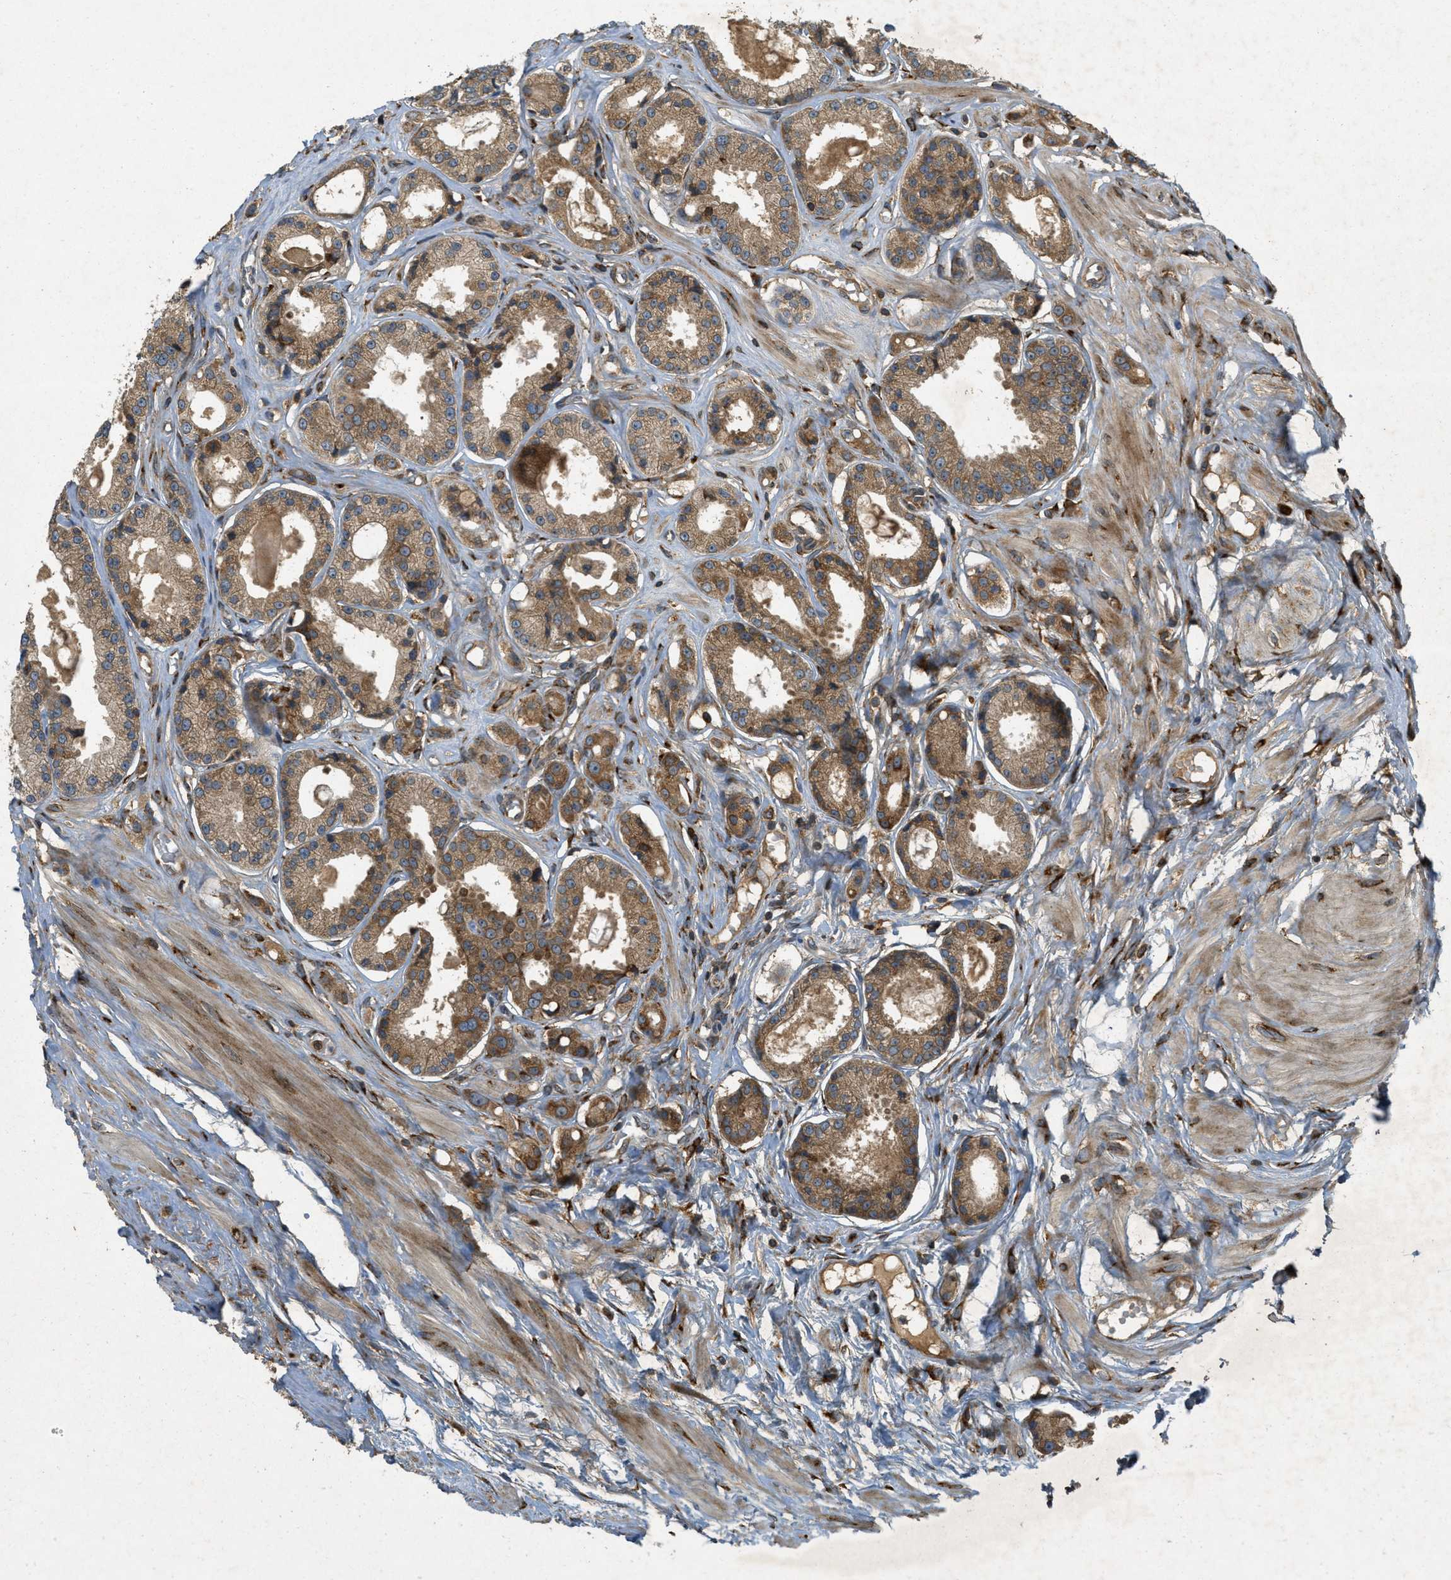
{"staining": {"intensity": "moderate", "quantity": ">75%", "location": "cytoplasmic/membranous"}, "tissue": "prostate cancer", "cell_type": "Tumor cells", "image_type": "cancer", "snomed": [{"axis": "morphology", "description": "Adenocarcinoma, Low grade"}, {"axis": "topography", "description": "Prostate"}], "caption": "Prostate adenocarcinoma (low-grade) stained with DAB (3,3'-diaminobenzidine) immunohistochemistry (IHC) exhibits medium levels of moderate cytoplasmic/membranous positivity in about >75% of tumor cells.", "gene": "PCDH18", "patient": {"sex": "male", "age": 57}}